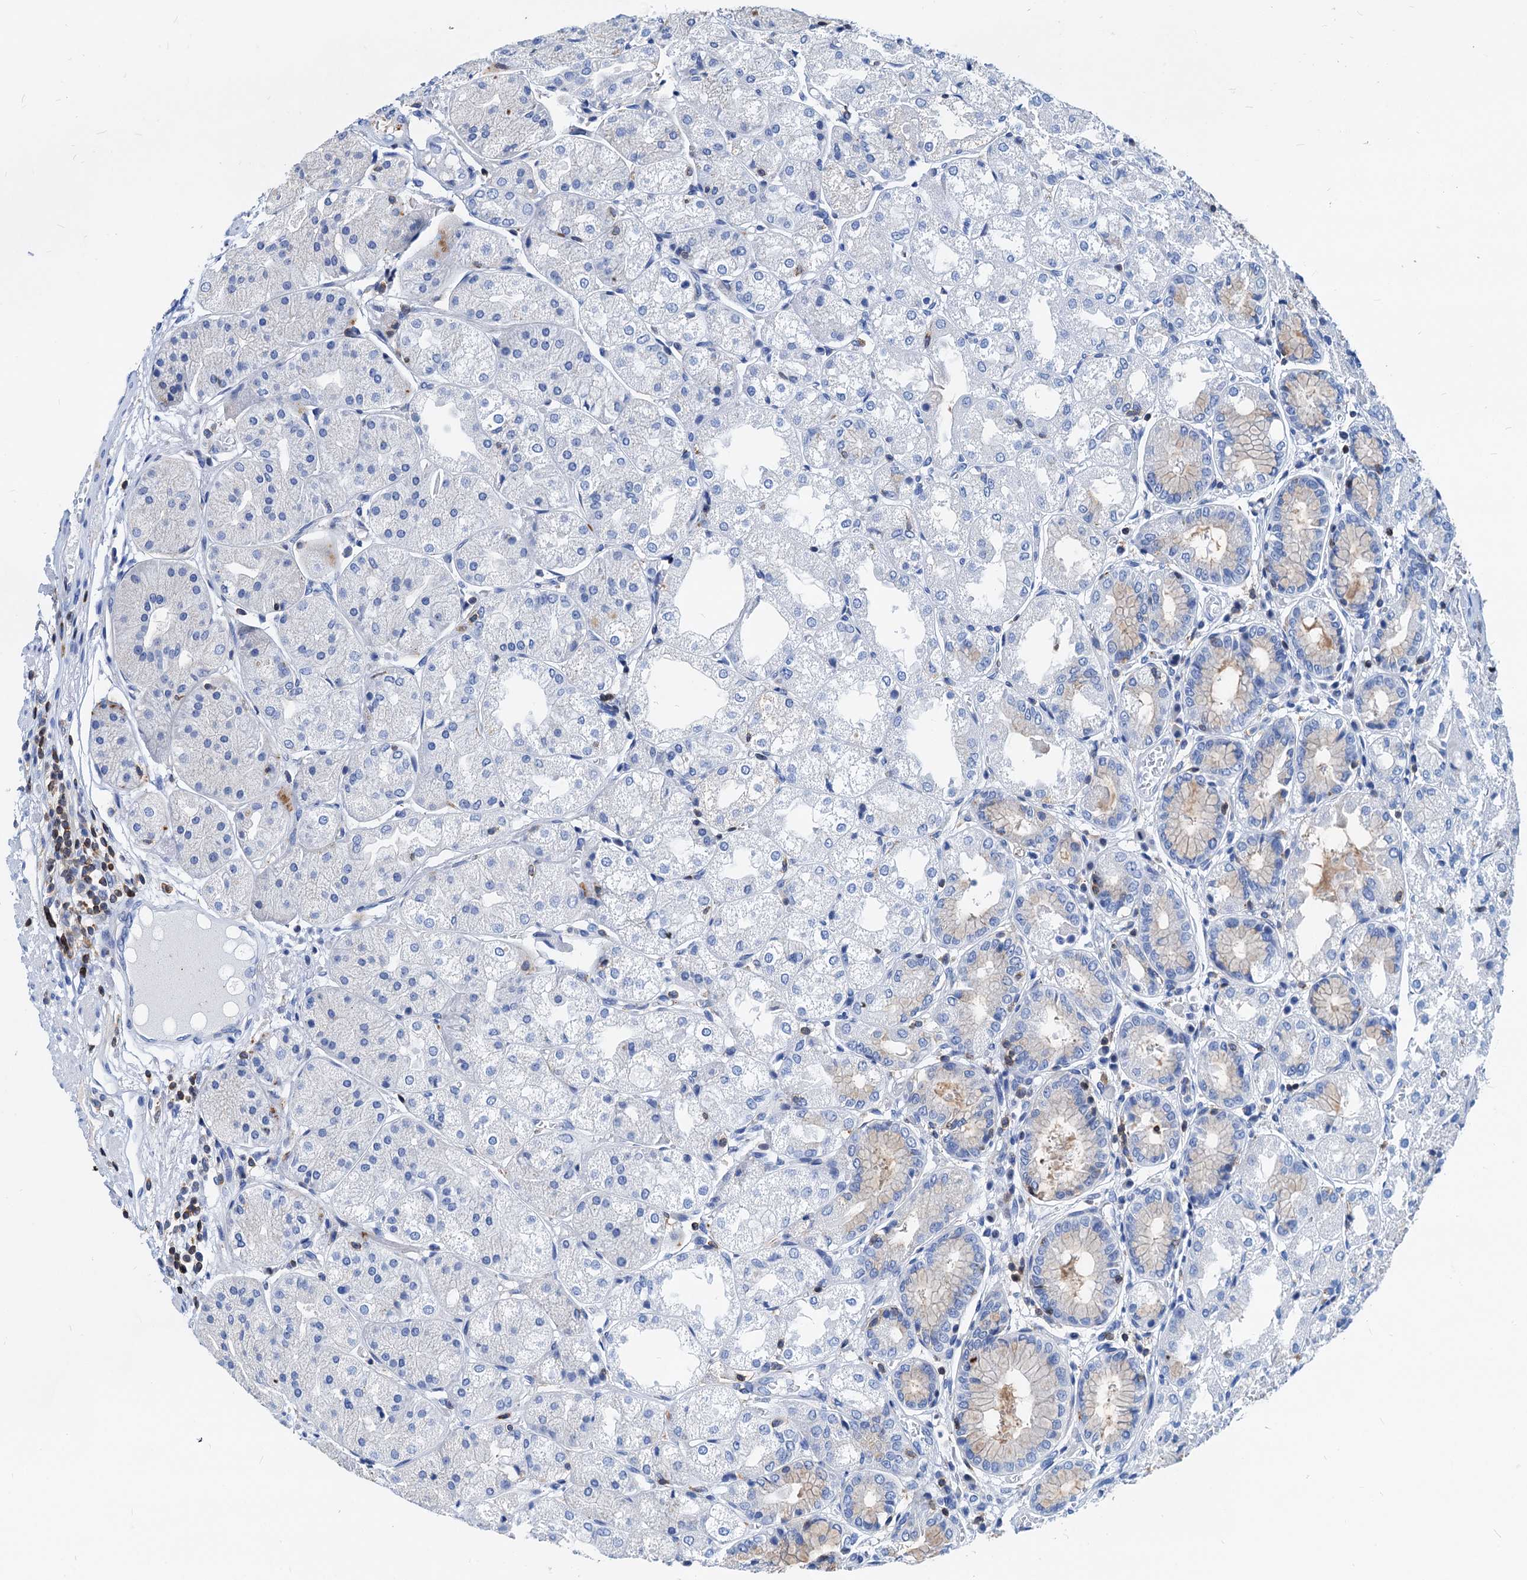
{"staining": {"intensity": "weak", "quantity": "<25%", "location": "cytoplasmic/membranous"}, "tissue": "stomach", "cell_type": "Glandular cells", "image_type": "normal", "snomed": [{"axis": "morphology", "description": "Normal tissue, NOS"}, {"axis": "topography", "description": "Stomach, upper"}], "caption": "IHC image of benign human stomach stained for a protein (brown), which displays no expression in glandular cells. (DAB immunohistochemistry visualized using brightfield microscopy, high magnification).", "gene": "LCP2", "patient": {"sex": "male", "age": 72}}